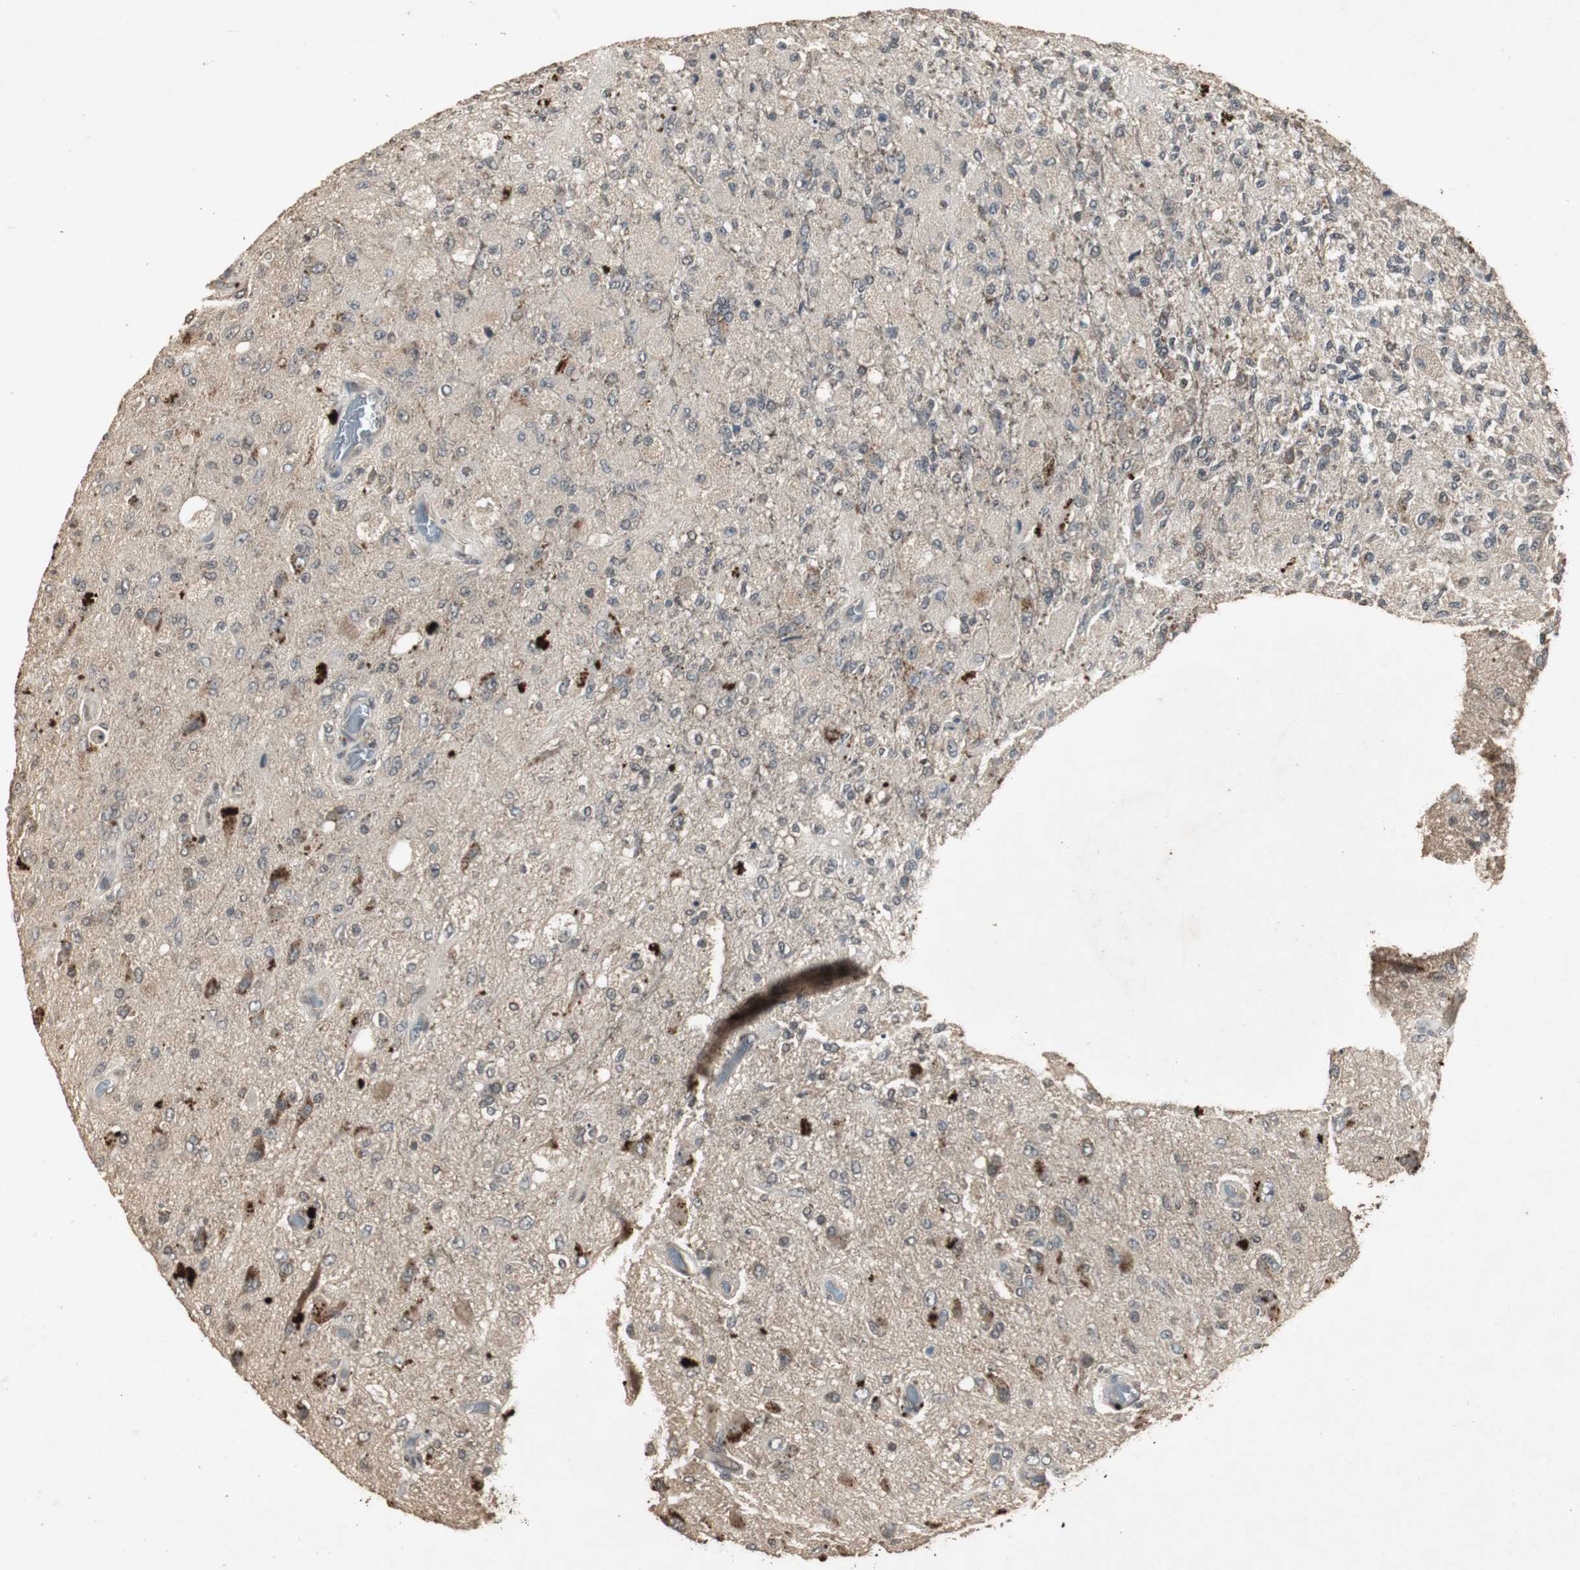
{"staining": {"intensity": "moderate", "quantity": ">75%", "location": "cytoplasmic/membranous"}, "tissue": "glioma", "cell_type": "Tumor cells", "image_type": "cancer", "snomed": [{"axis": "morphology", "description": "Normal tissue, NOS"}, {"axis": "morphology", "description": "Glioma, malignant, High grade"}, {"axis": "topography", "description": "Cerebral cortex"}], "caption": "High-power microscopy captured an IHC micrograph of glioma, revealing moderate cytoplasmic/membranous expression in approximately >75% of tumor cells.", "gene": "EMX1", "patient": {"sex": "male", "age": 77}}